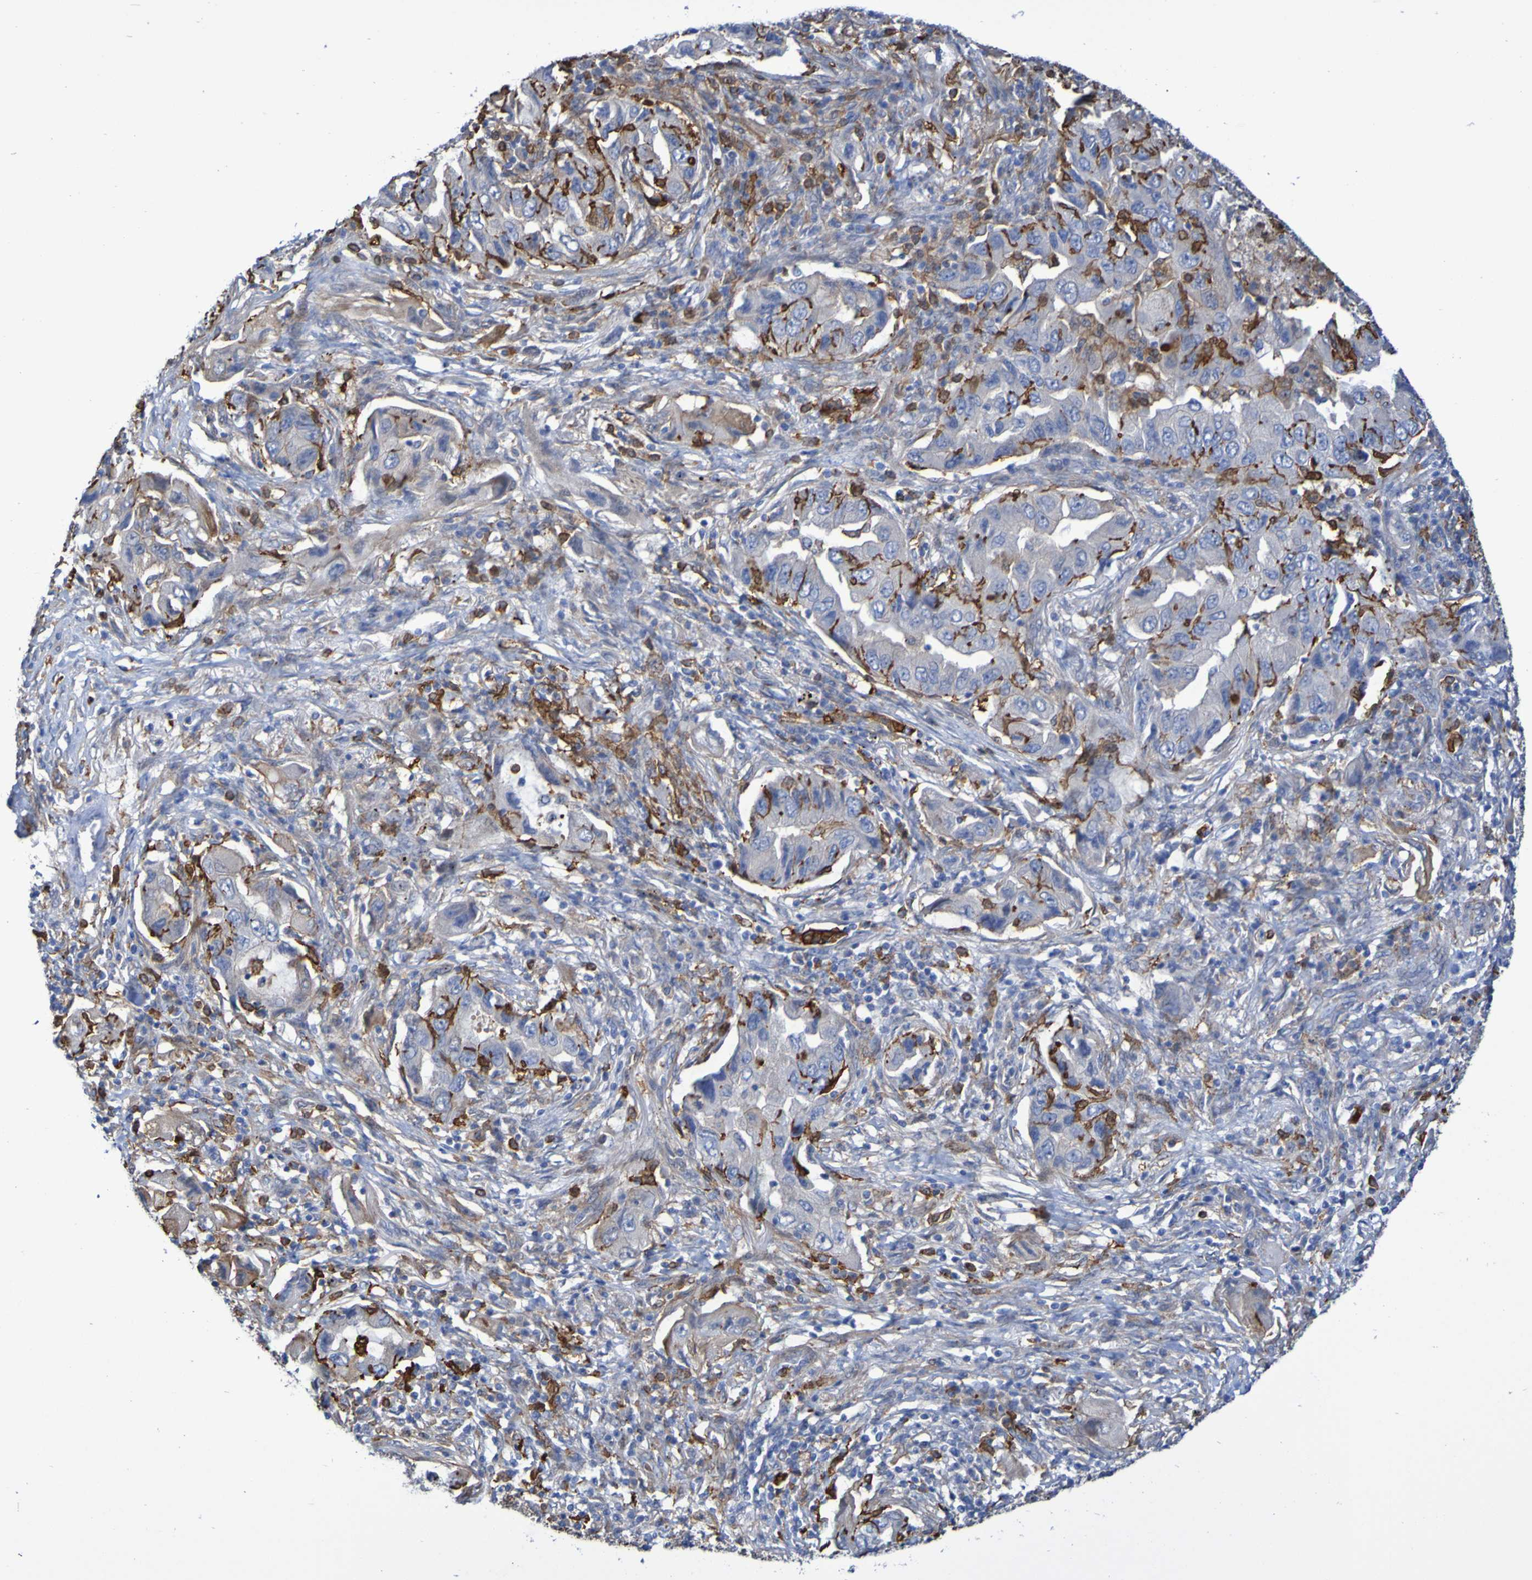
{"staining": {"intensity": "strong", "quantity": "<25%", "location": "cytoplasmic/membranous"}, "tissue": "lung cancer", "cell_type": "Tumor cells", "image_type": "cancer", "snomed": [{"axis": "morphology", "description": "Adenocarcinoma, NOS"}, {"axis": "topography", "description": "Lung"}], "caption": "This histopathology image displays immunohistochemistry staining of lung cancer (adenocarcinoma), with medium strong cytoplasmic/membranous staining in approximately <25% of tumor cells.", "gene": "SCRG1", "patient": {"sex": "female", "age": 65}}